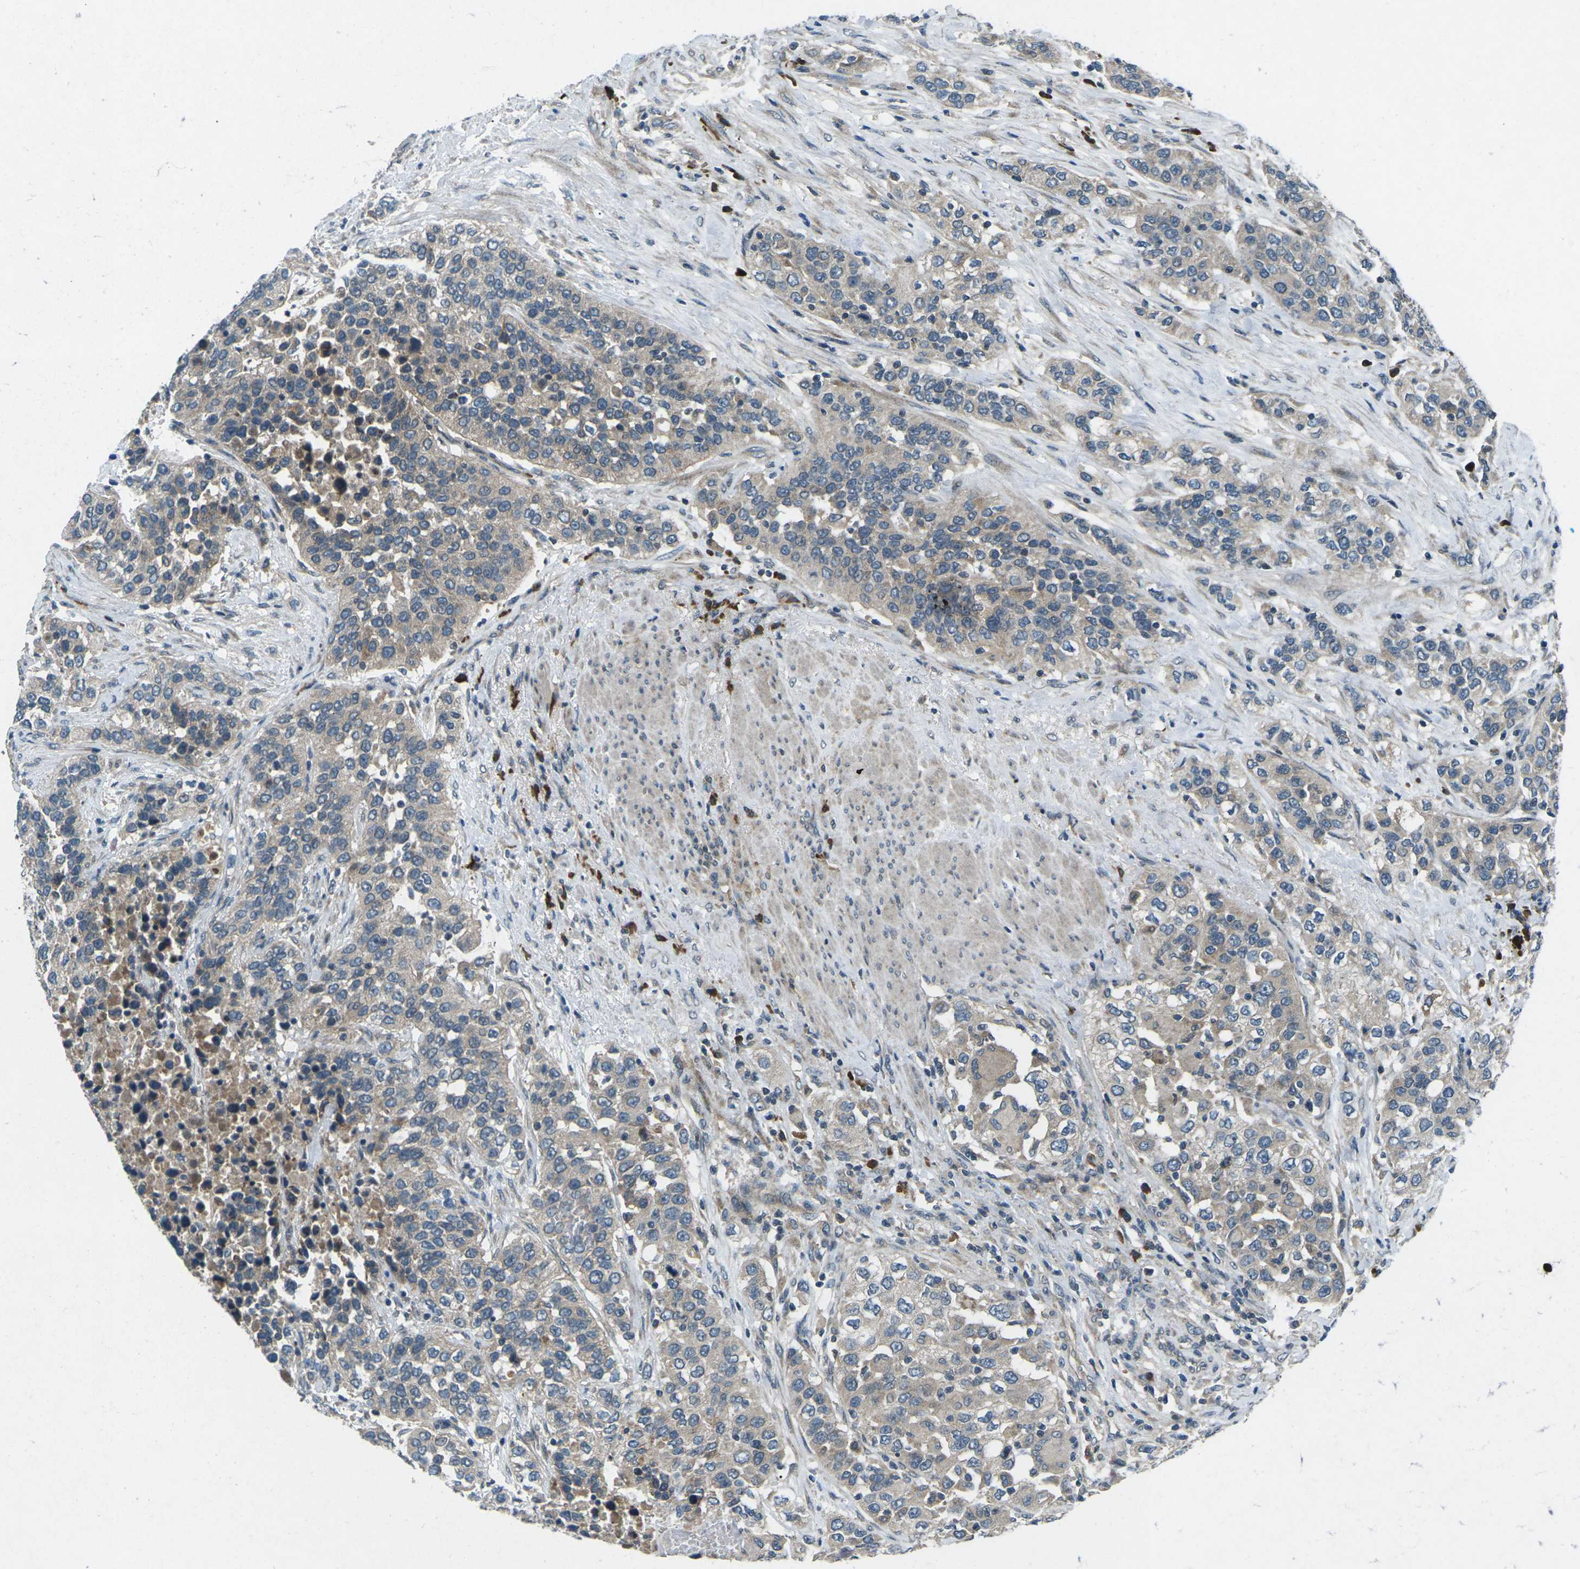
{"staining": {"intensity": "weak", "quantity": "25%-75%", "location": "cytoplasmic/membranous"}, "tissue": "urothelial cancer", "cell_type": "Tumor cells", "image_type": "cancer", "snomed": [{"axis": "morphology", "description": "Urothelial carcinoma, High grade"}, {"axis": "topography", "description": "Urinary bladder"}], "caption": "Human urothelial cancer stained with a protein marker exhibits weak staining in tumor cells.", "gene": "CDK16", "patient": {"sex": "female", "age": 80}}